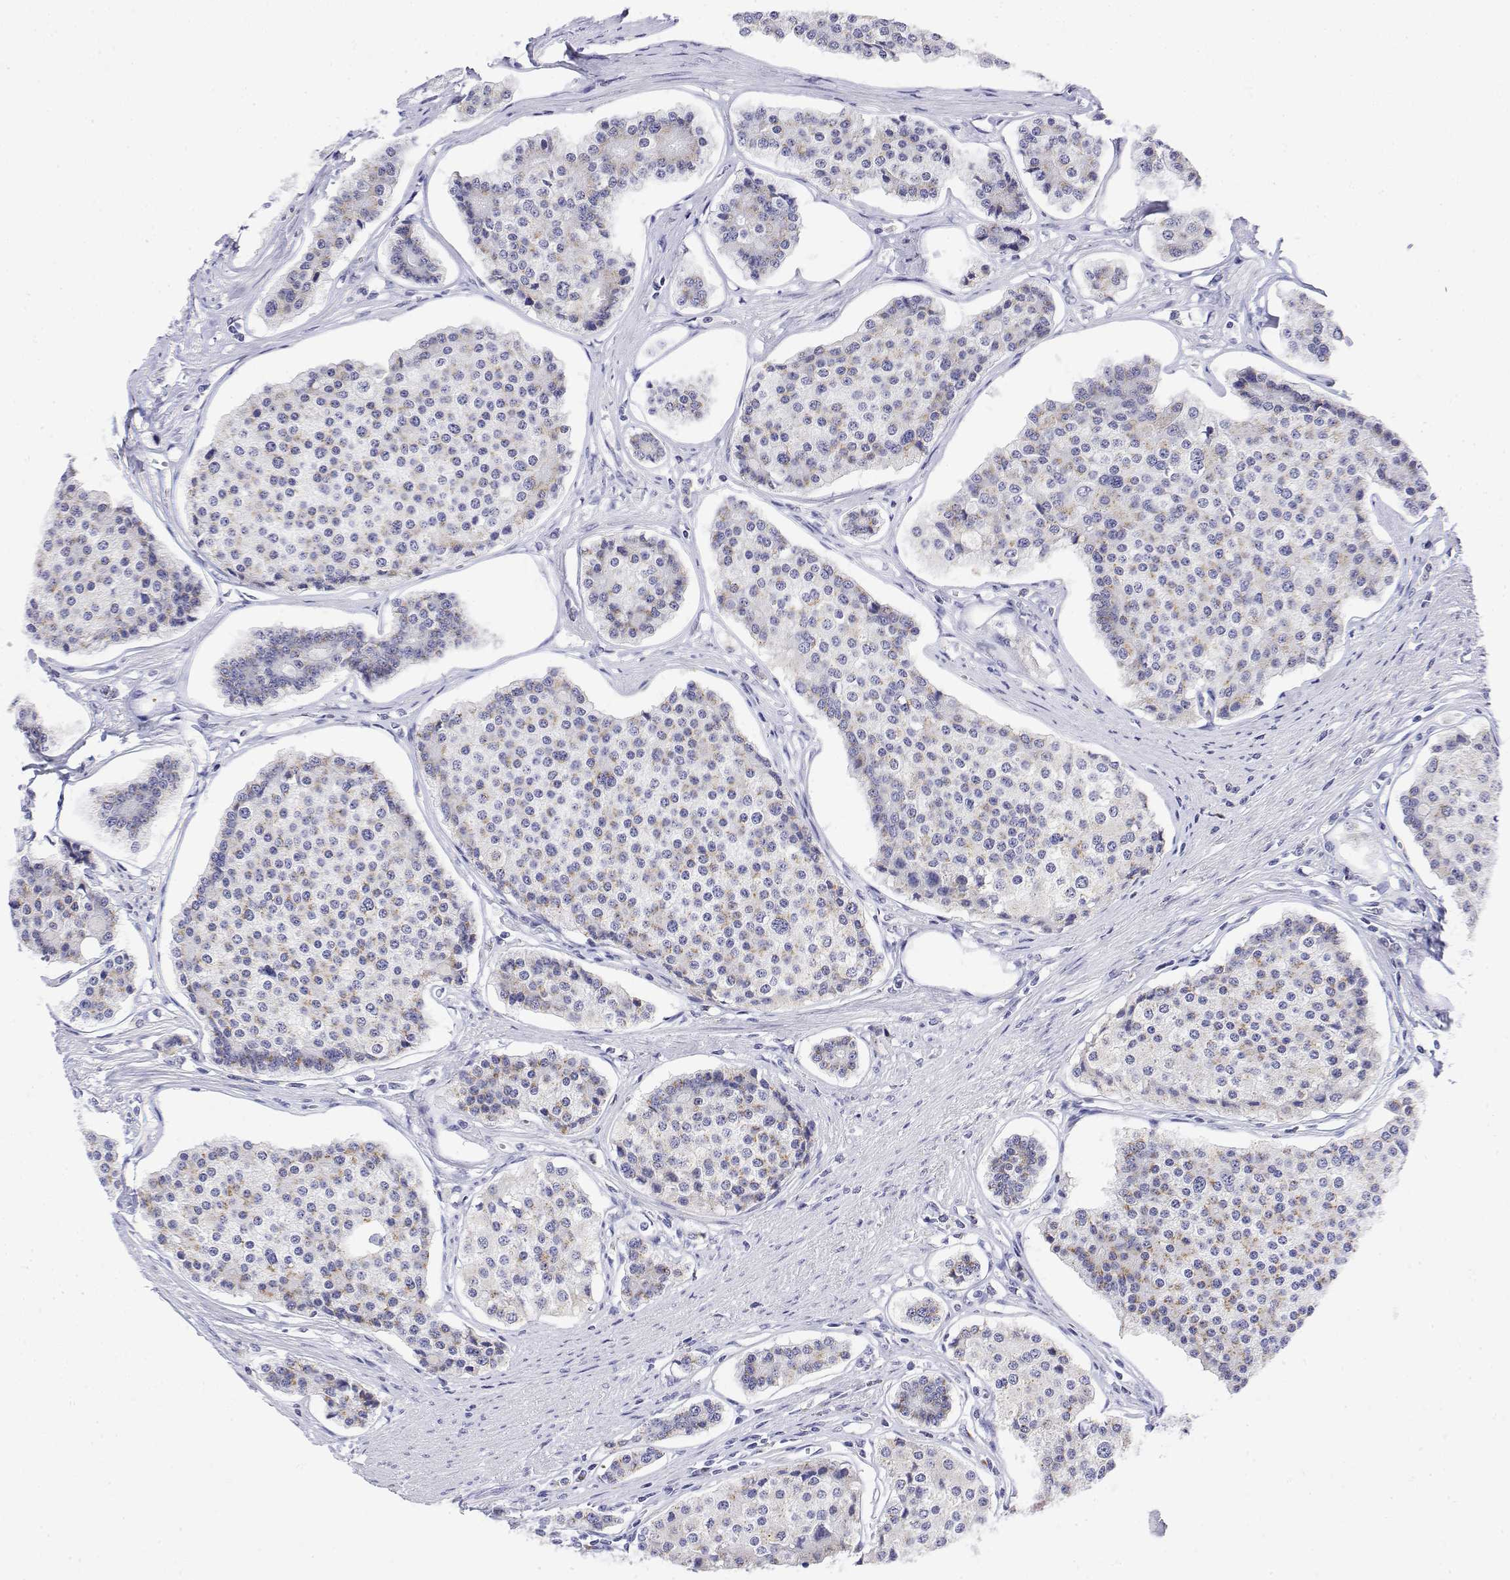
{"staining": {"intensity": "weak", "quantity": "25%-75%", "location": "cytoplasmic/membranous"}, "tissue": "carcinoid", "cell_type": "Tumor cells", "image_type": "cancer", "snomed": [{"axis": "morphology", "description": "Carcinoid, malignant, NOS"}, {"axis": "topography", "description": "Small intestine"}], "caption": "Protein positivity by IHC reveals weak cytoplasmic/membranous positivity in about 25%-75% of tumor cells in carcinoid.", "gene": "YIPF3", "patient": {"sex": "female", "age": 65}}